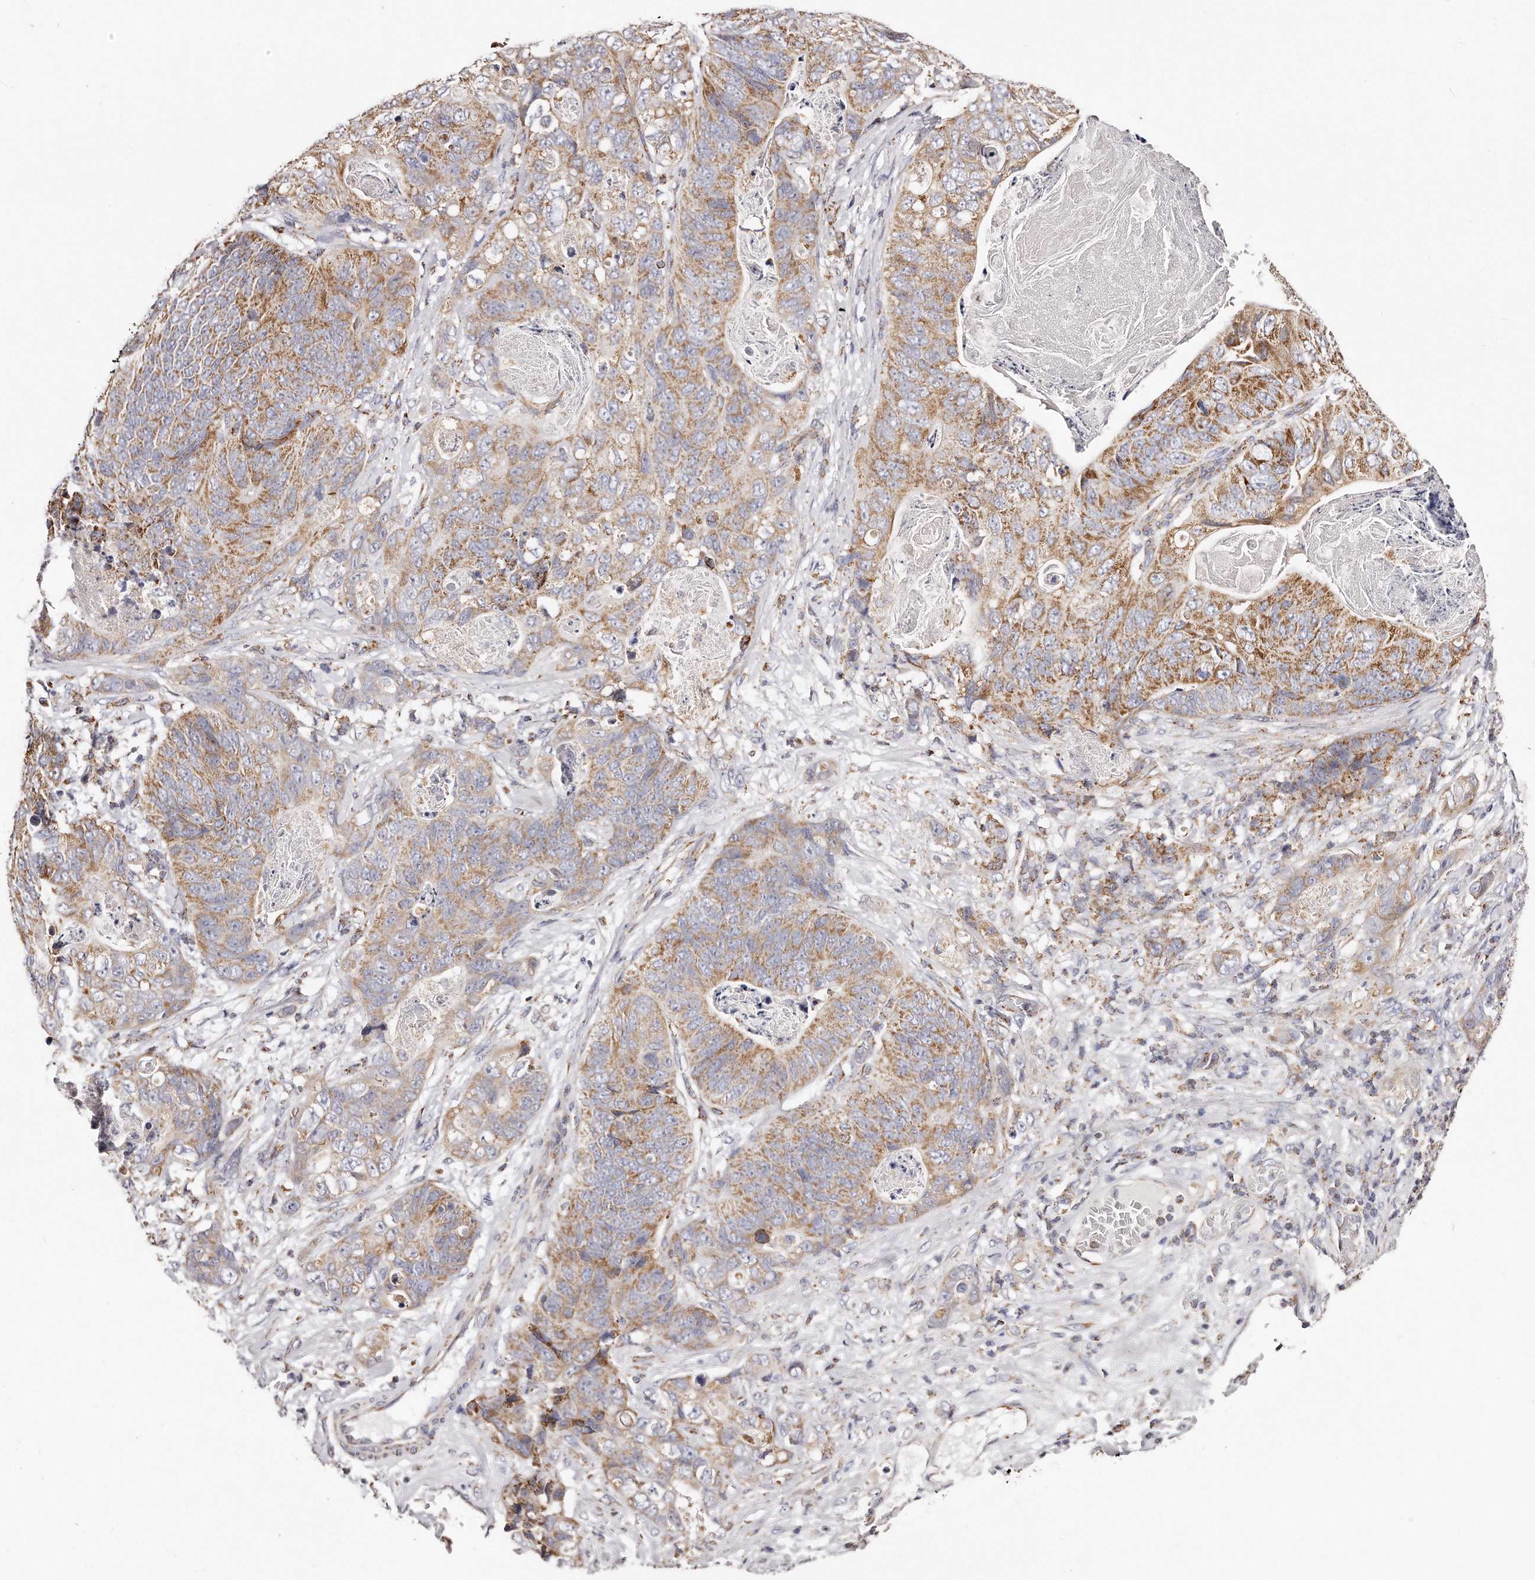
{"staining": {"intensity": "moderate", "quantity": ">75%", "location": "cytoplasmic/membranous"}, "tissue": "stomach cancer", "cell_type": "Tumor cells", "image_type": "cancer", "snomed": [{"axis": "morphology", "description": "Normal tissue, NOS"}, {"axis": "morphology", "description": "Adenocarcinoma, NOS"}, {"axis": "topography", "description": "Stomach"}], "caption": "The immunohistochemical stain shows moderate cytoplasmic/membranous staining in tumor cells of adenocarcinoma (stomach) tissue.", "gene": "RTKN", "patient": {"sex": "female", "age": 89}}